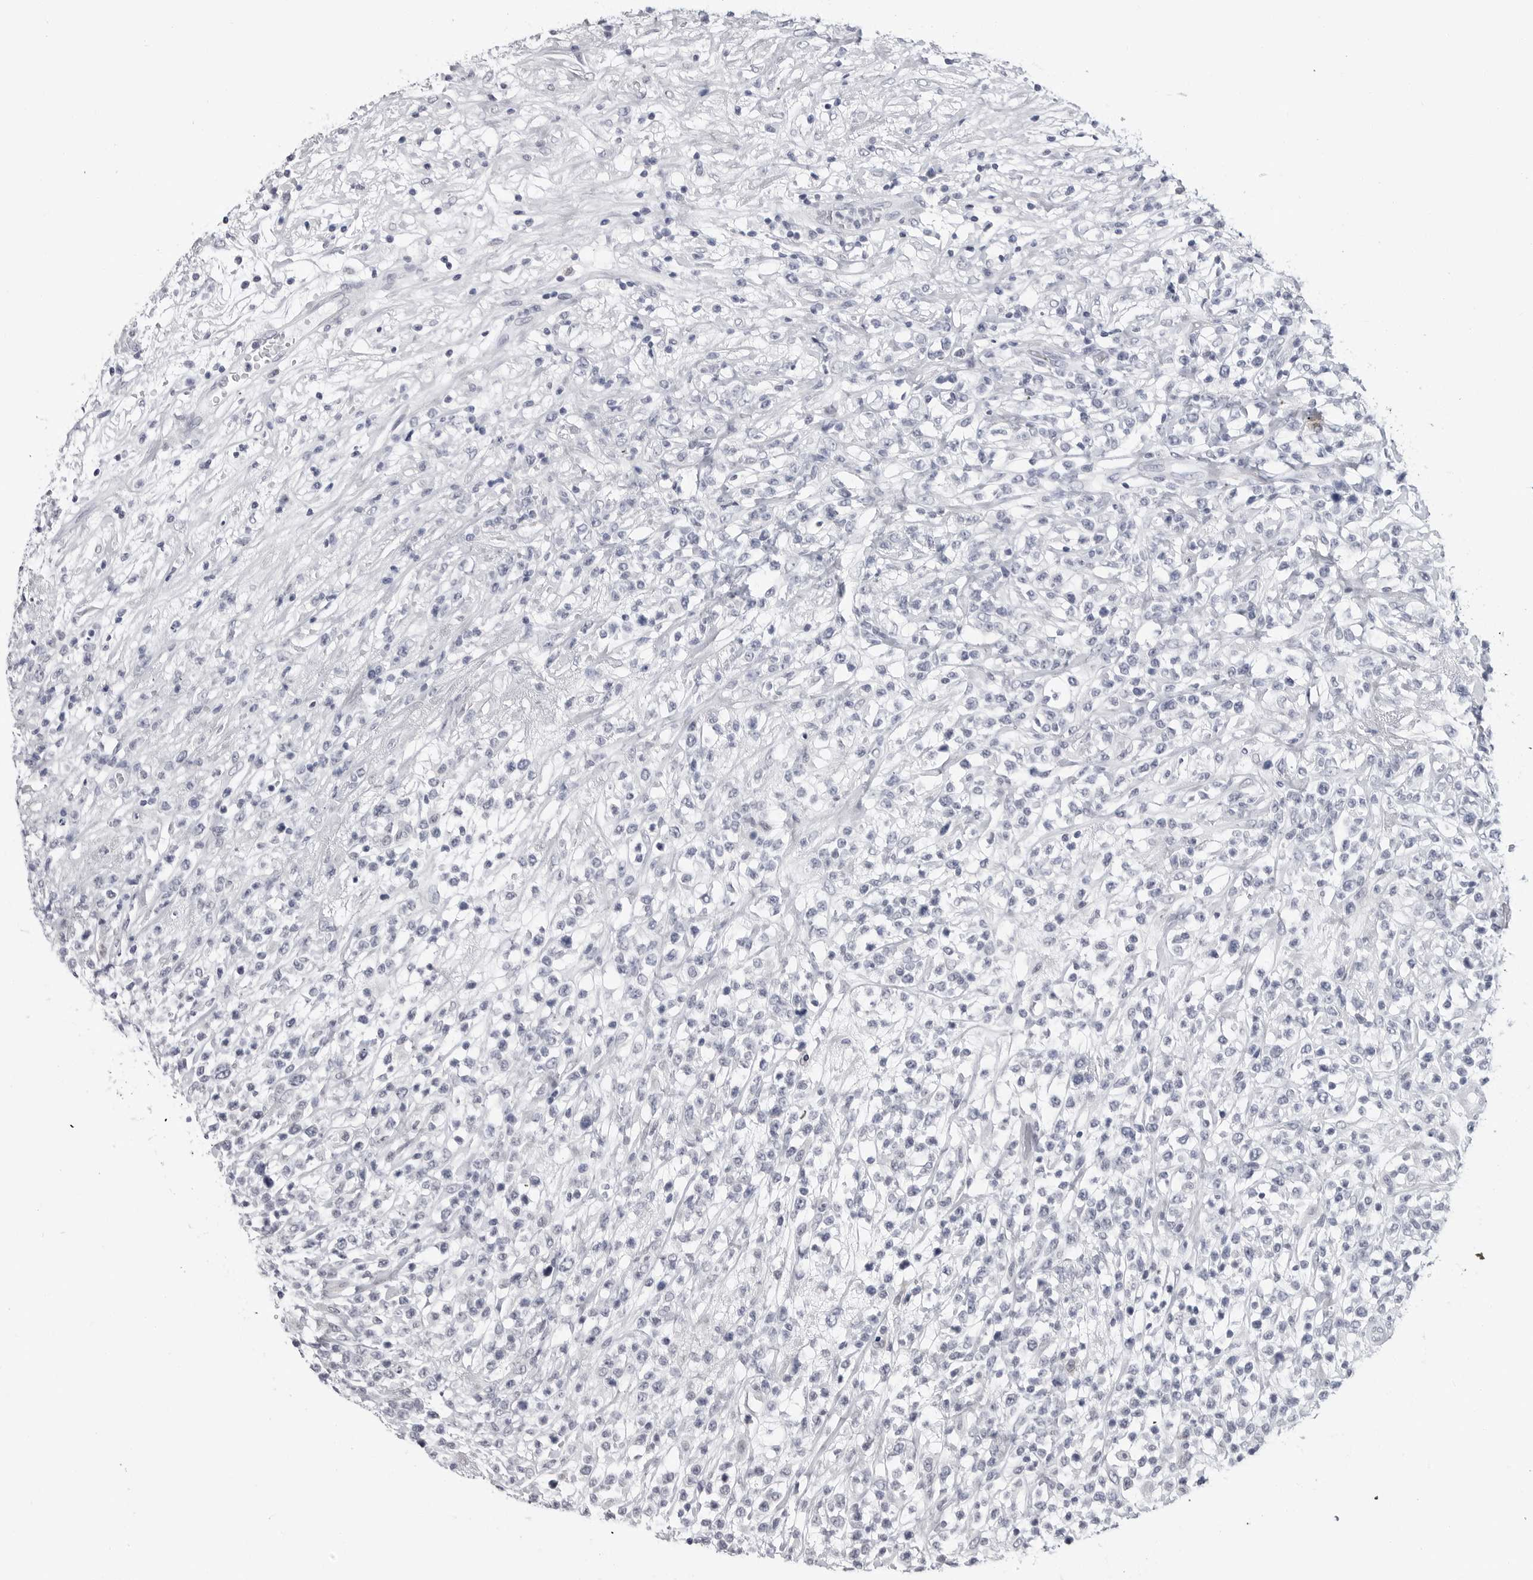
{"staining": {"intensity": "negative", "quantity": "none", "location": "none"}, "tissue": "lymphoma", "cell_type": "Tumor cells", "image_type": "cancer", "snomed": [{"axis": "morphology", "description": "Malignant lymphoma, non-Hodgkin's type, High grade"}, {"axis": "topography", "description": "Colon"}], "caption": "Protein analysis of lymphoma shows no significant positivity in tumor cells.", "gene": "PGA3", "patient": {"sex": "female", "age": 53}}